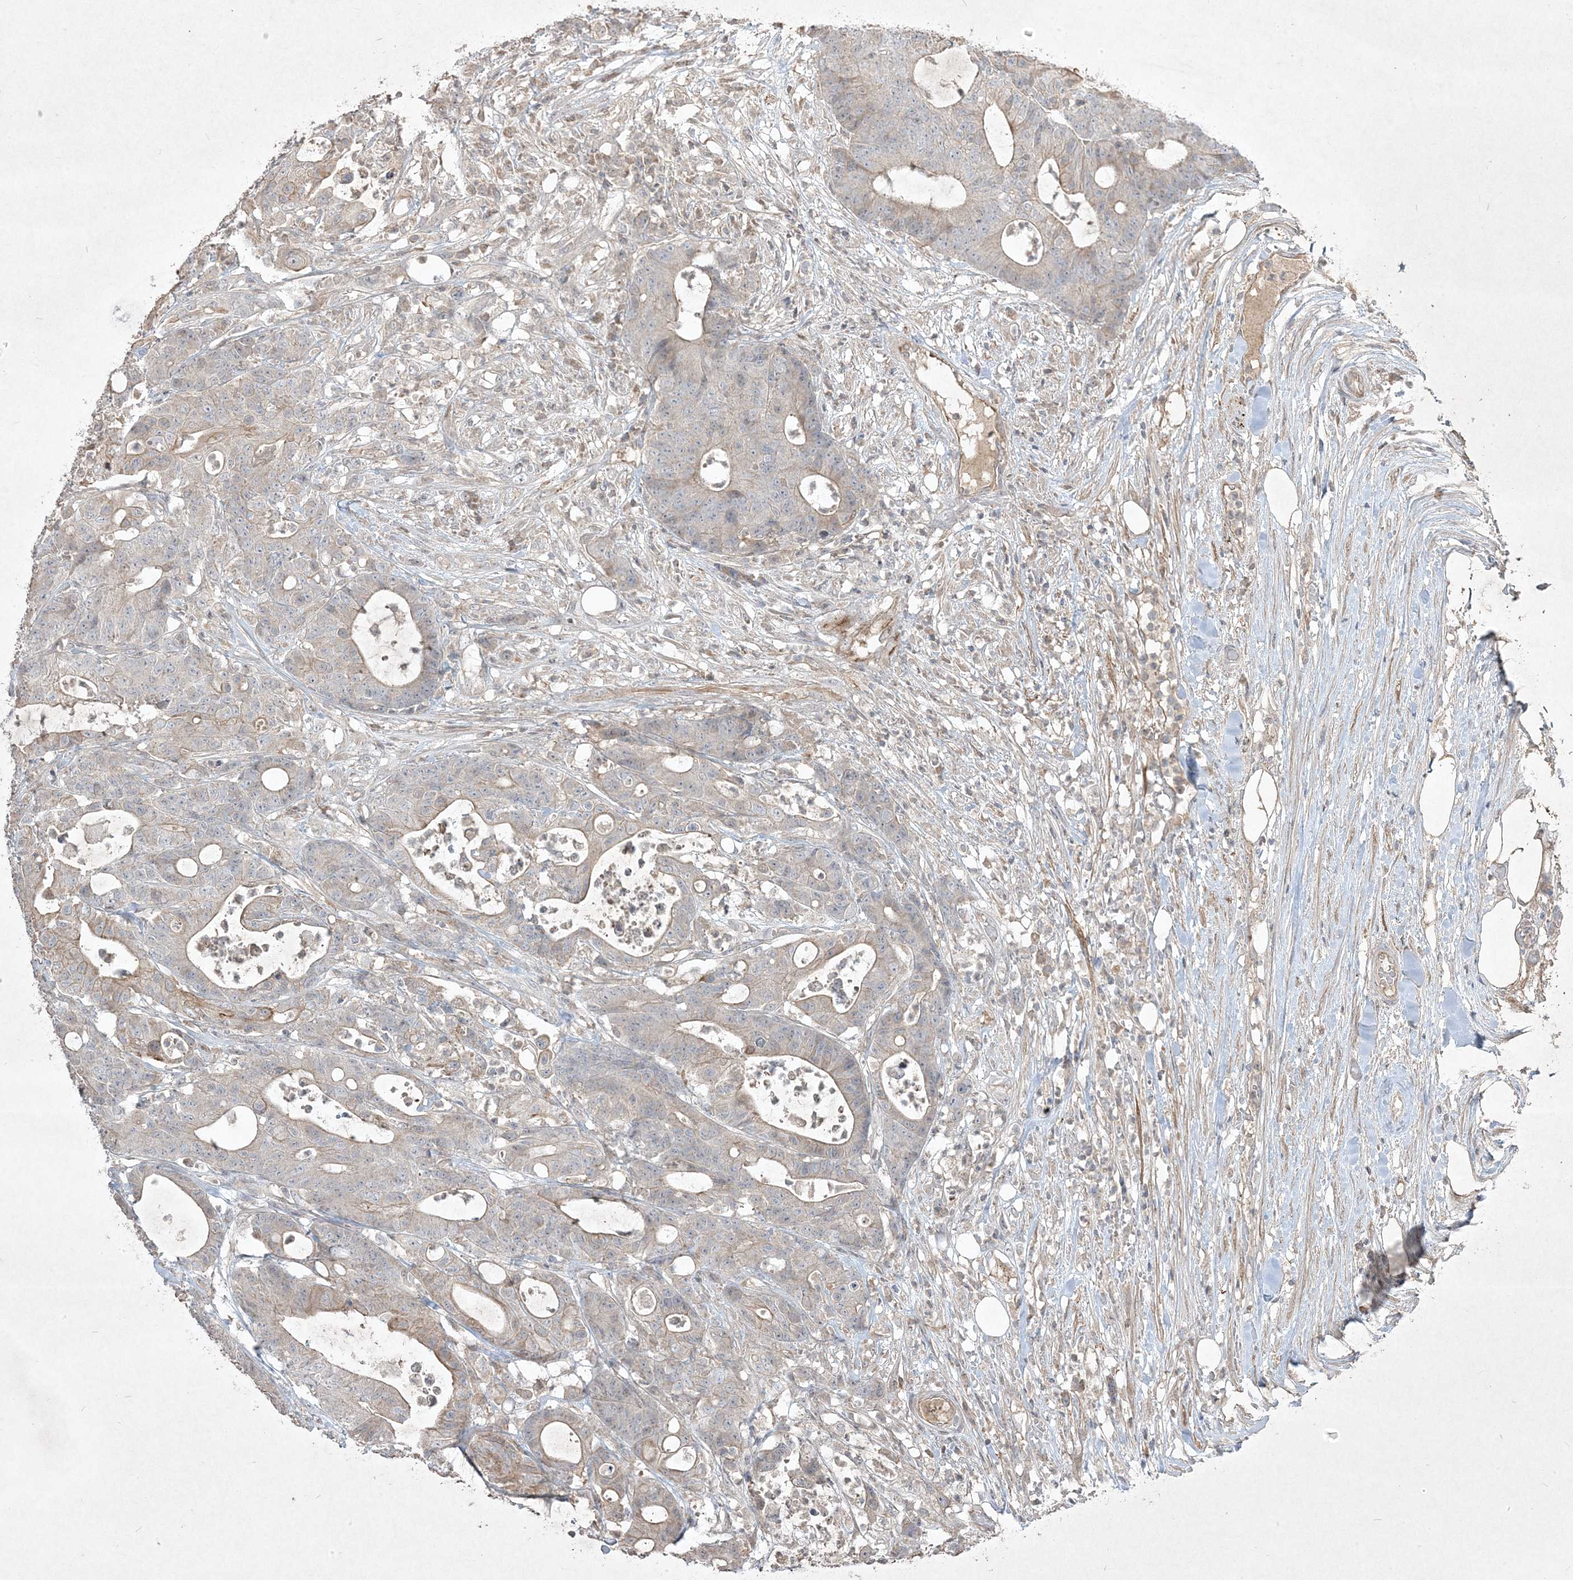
{"staining": {"intensity": "negative", "quantity": "none", "location": "none"}, "tissue": "colorectal cancer", "cell_type": "Tumor cells", "image_type": "cancer", "snomed": [{"axis": "morphology", "description": "Adenocarcinoma, NOS"}, {"axis": "topography", "description": "Colon"}], "caption": "Immunohistochemical staining of adenocarcinoma (colorectal) displays no significant expression in tumor cells.", "gene": "RGL4", "patient": {"sex": "female", "age": 84}}